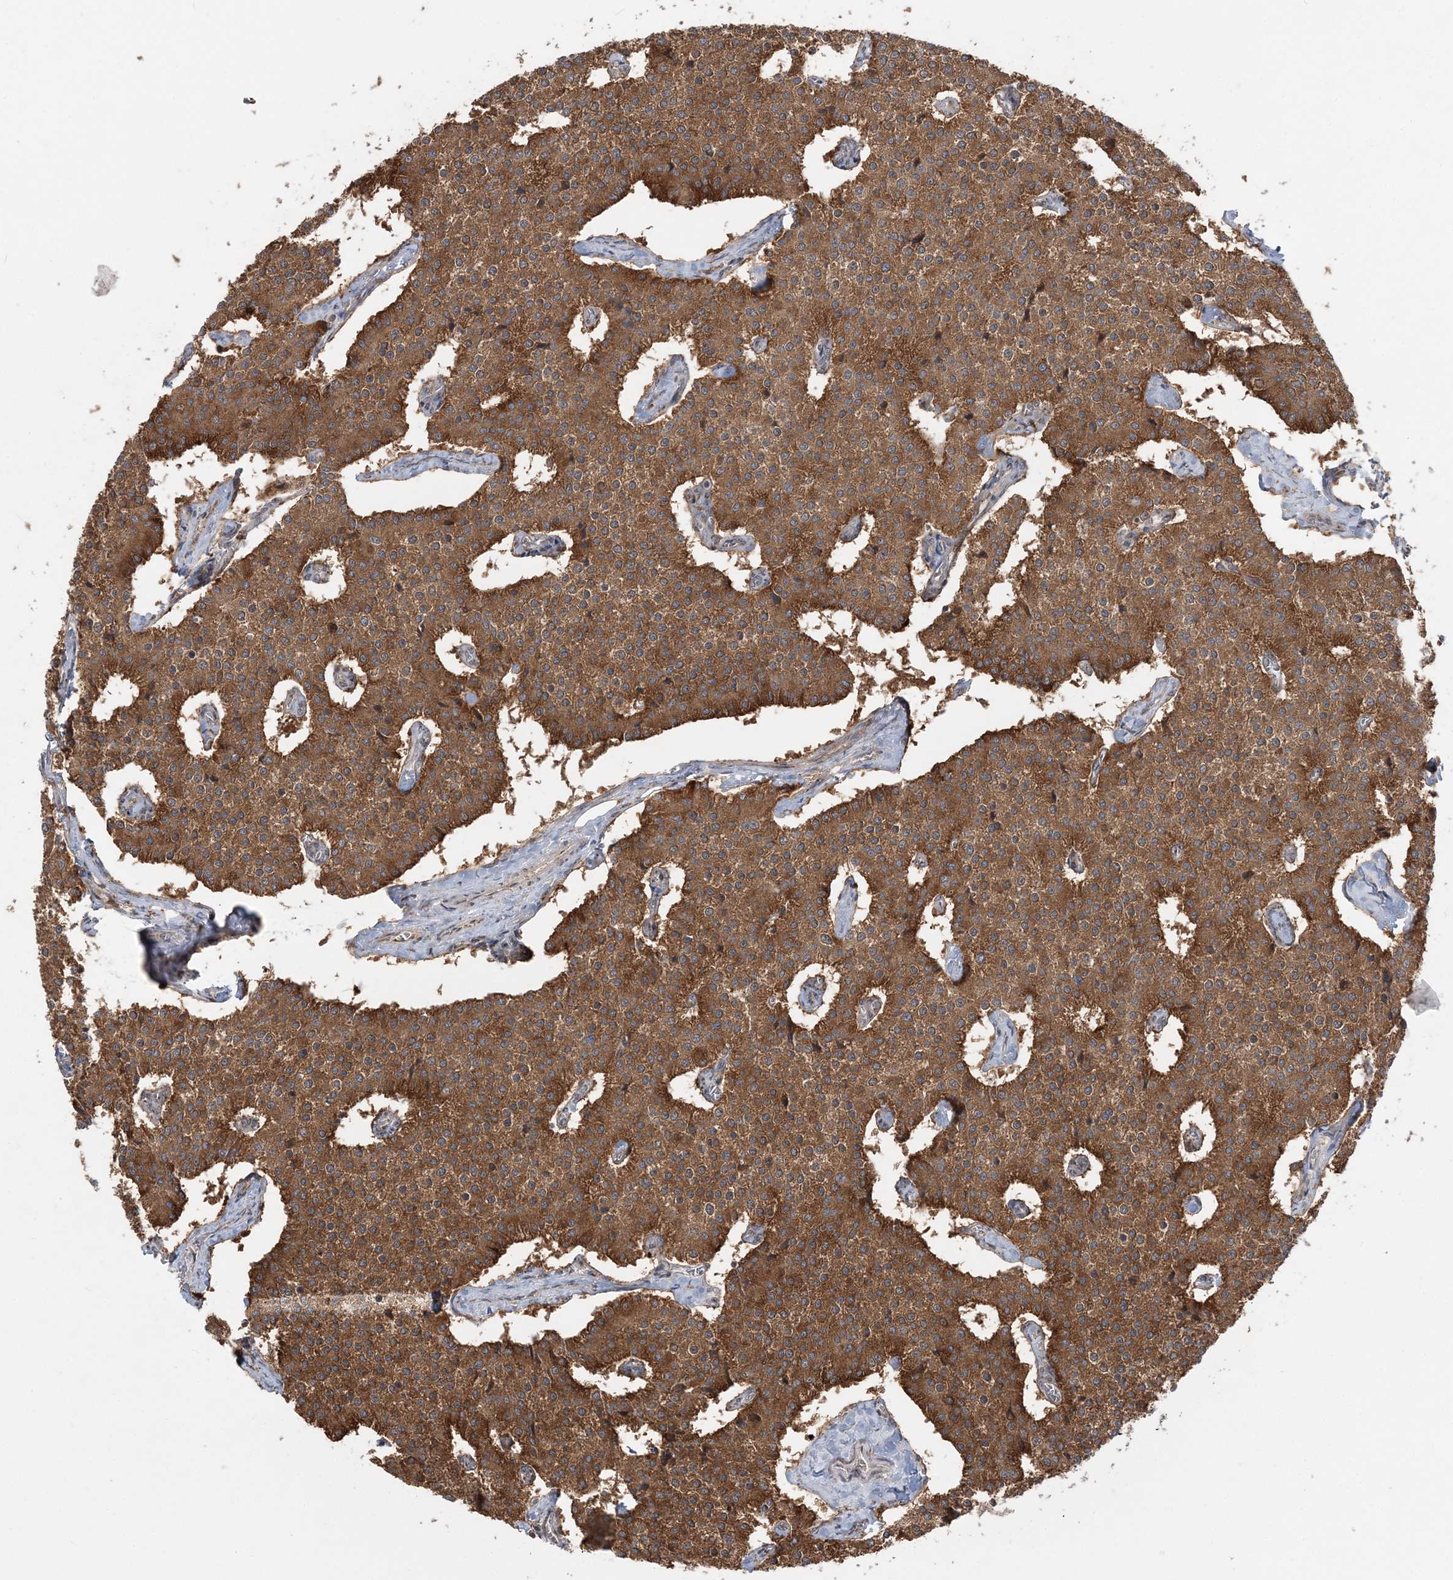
{"staining": {"intensity": "moderate", "quantity": ">75%", "location": "cytoplasmic/membranous"}, "tissue": "carcinoid", "cell_type": "Tumor cells", "image_type": "cancer", "snomed": [{"axis": "morphology", "description": "Carcinoid, malignant, NOS"}, {"axis": "topography", "description": "Colon"}], "caption": "A high-resolution histopathology image shows immunohistochemistry staining of malignant carcinoid, which reveals moderate cytoplasmic/membranous expression in approximately >75% of tumor cells.", "gene": "ABCC3", "patient": {"sex": "female", "age": 52}}